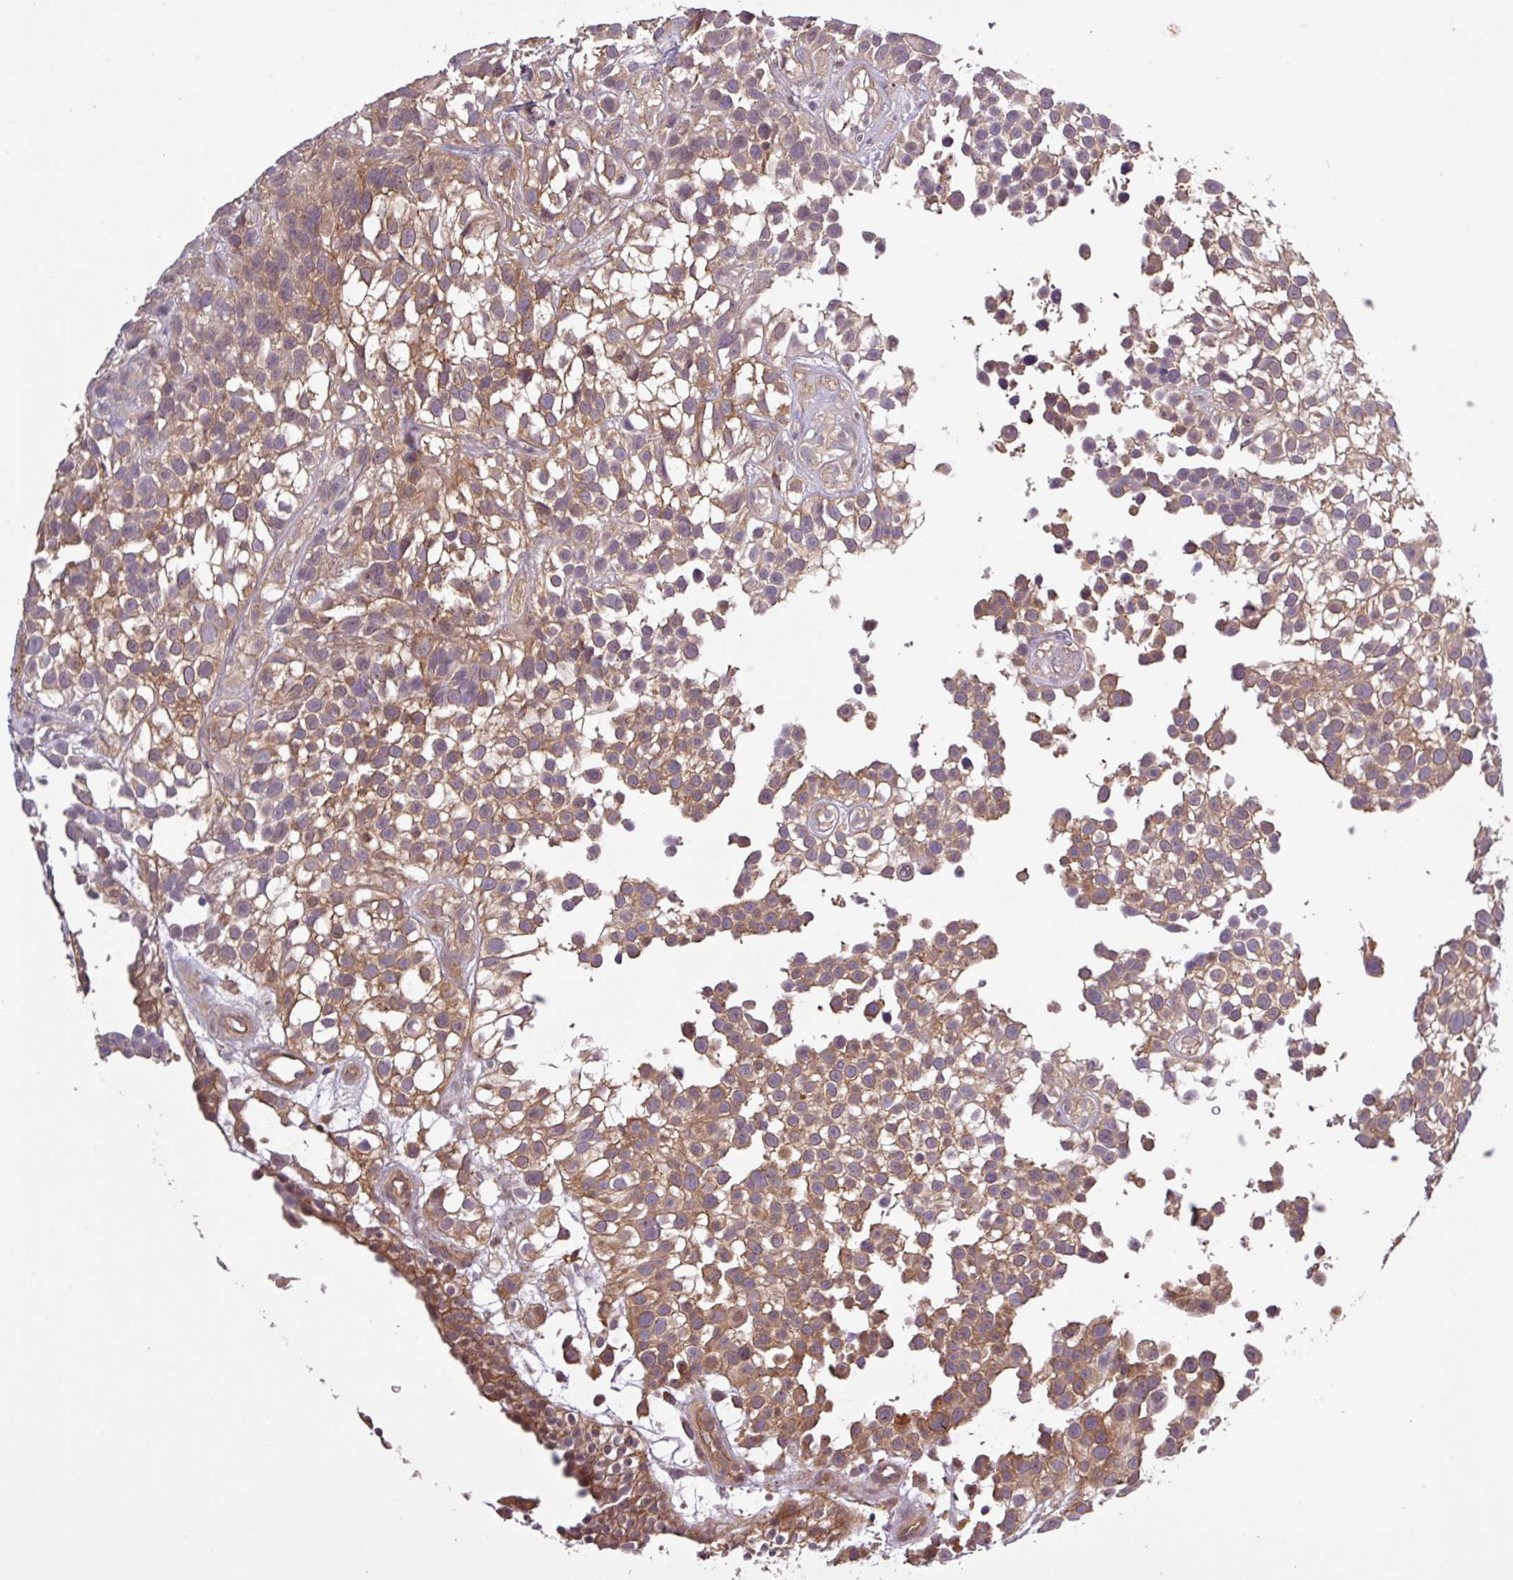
{"staining": {"intensity": "moderate", "quantity": ">75%", "location": "cytoplasmic/membranous"}, "tissue": "urothelial cancer", "cell_type": "Tumor cells", "image_type": "cancer", "snomed": [{"axis": "morphology", "description": "Urothelial carcinoma, High grade"}, {"axis": "topography", "description": "Urinary bladder"}], "caption": "Tumor cells exhibit medium levels of moderate cytoplasmic/membranous expression in about >75% of cells in human urothelial cancer. The staining was performed using DAB (3,3'-diaminobenzidine), with brown indicating positive protein expression. Nuclei are stained blue with hematoxylin.", "gene": "SIRPB2", "patient": {"sex": "male", "age": 56}}